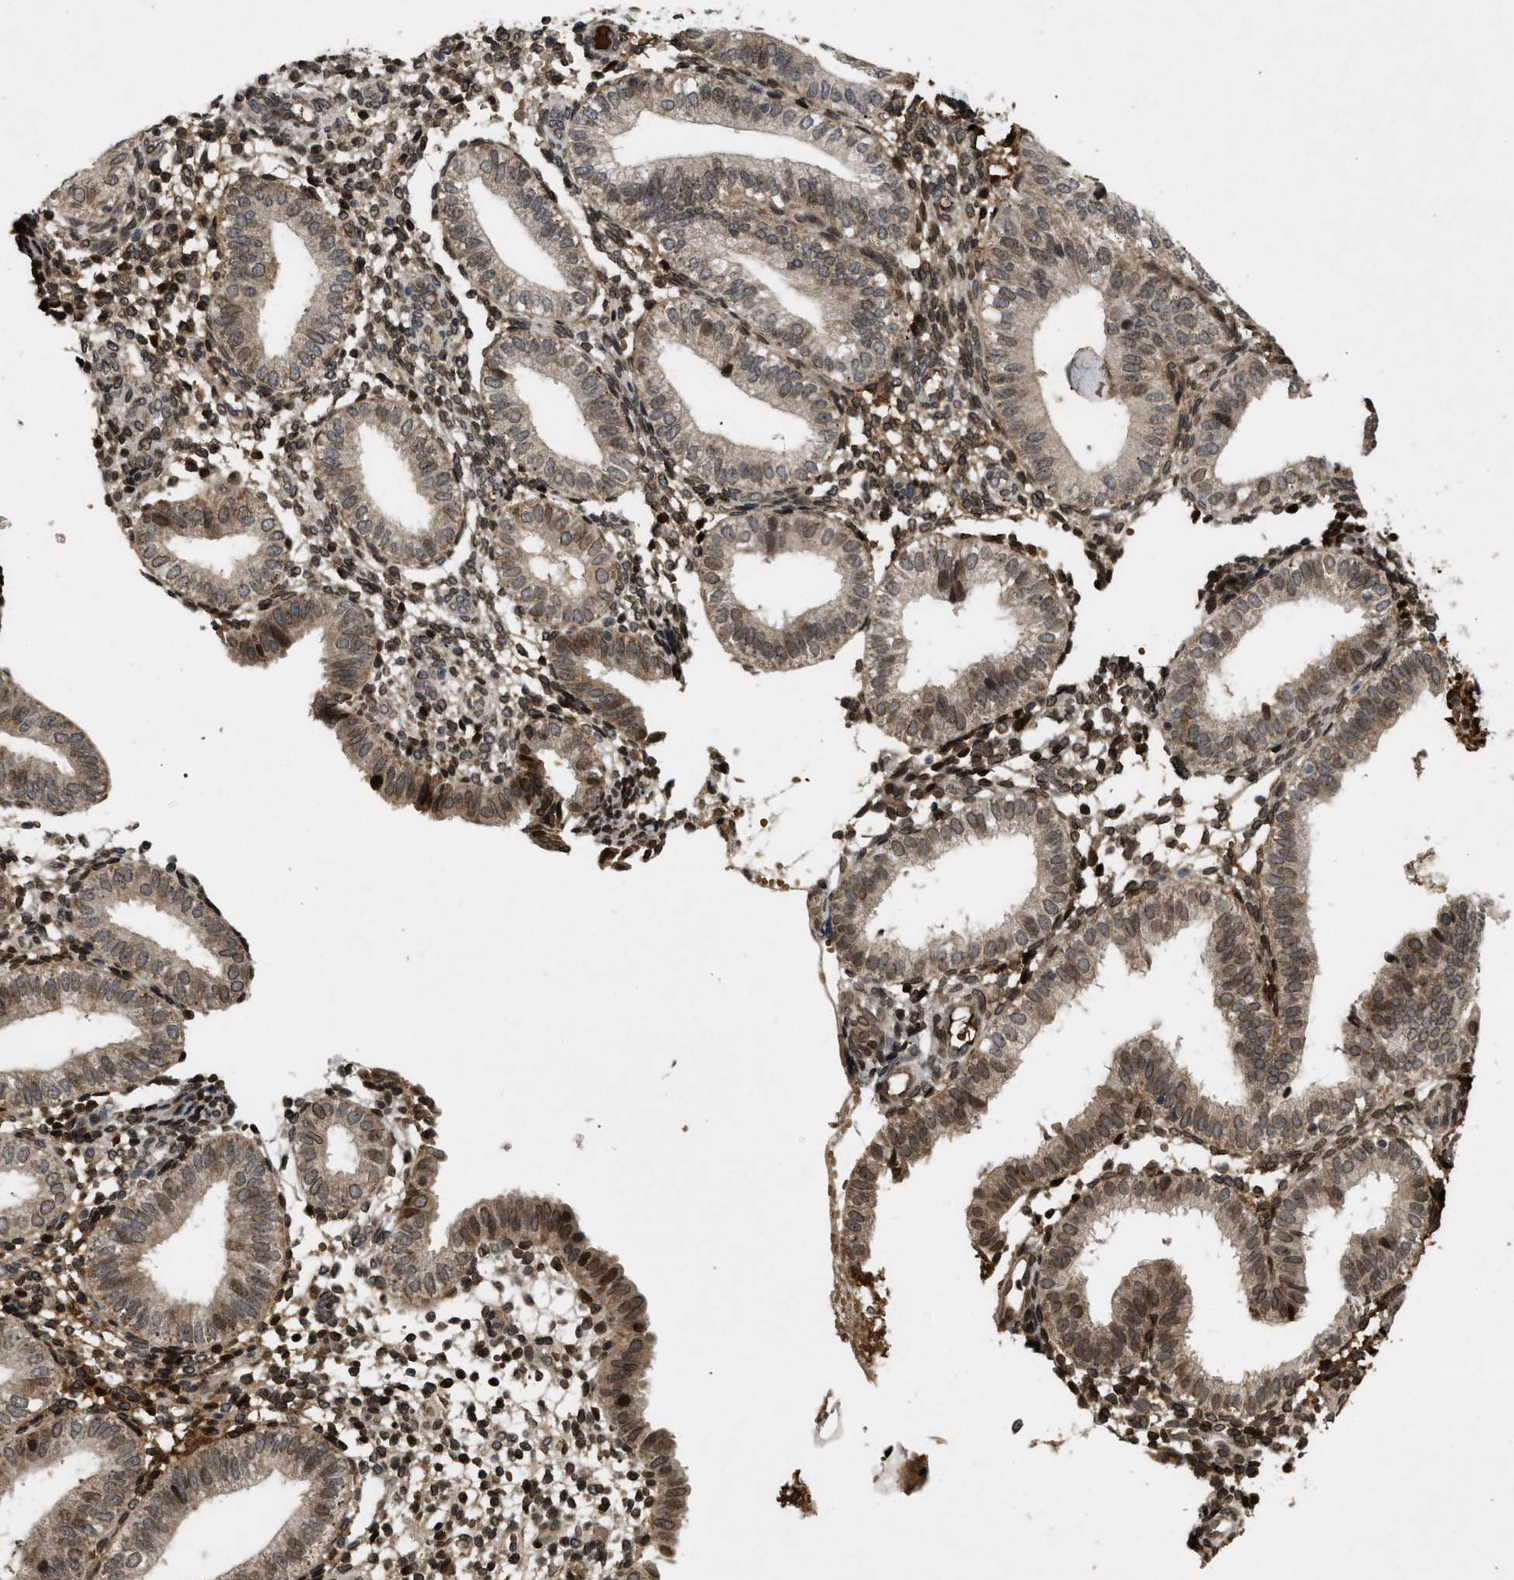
{"staining": {"intensity": "moderate", "quantity": ">75%", "location": "cytoplasmic/membranous,nuclear"}, "tissue": "endometrium", "cell_type": "Cells in endometrial stroma", "image_type": "normal", "snomed": [{"axis": "morphology", "description": "Normal tissue, NOS"}, {"axis": "topography", "description": "Endometrium"}], "caption": "Protein staining exhibits moderate cytoplasmic/membranous,nuclear staining in about >75% of cells in endometrial stroma in unremarkable endometrium. Using DAB (3,3'-diaminobenzidine) (brown) and hematoxylin (blue) stains, captured at high magnification using brightfield microscopy.", "gene": "CRY1", "patient": {"sex": "female", "age": 39}}